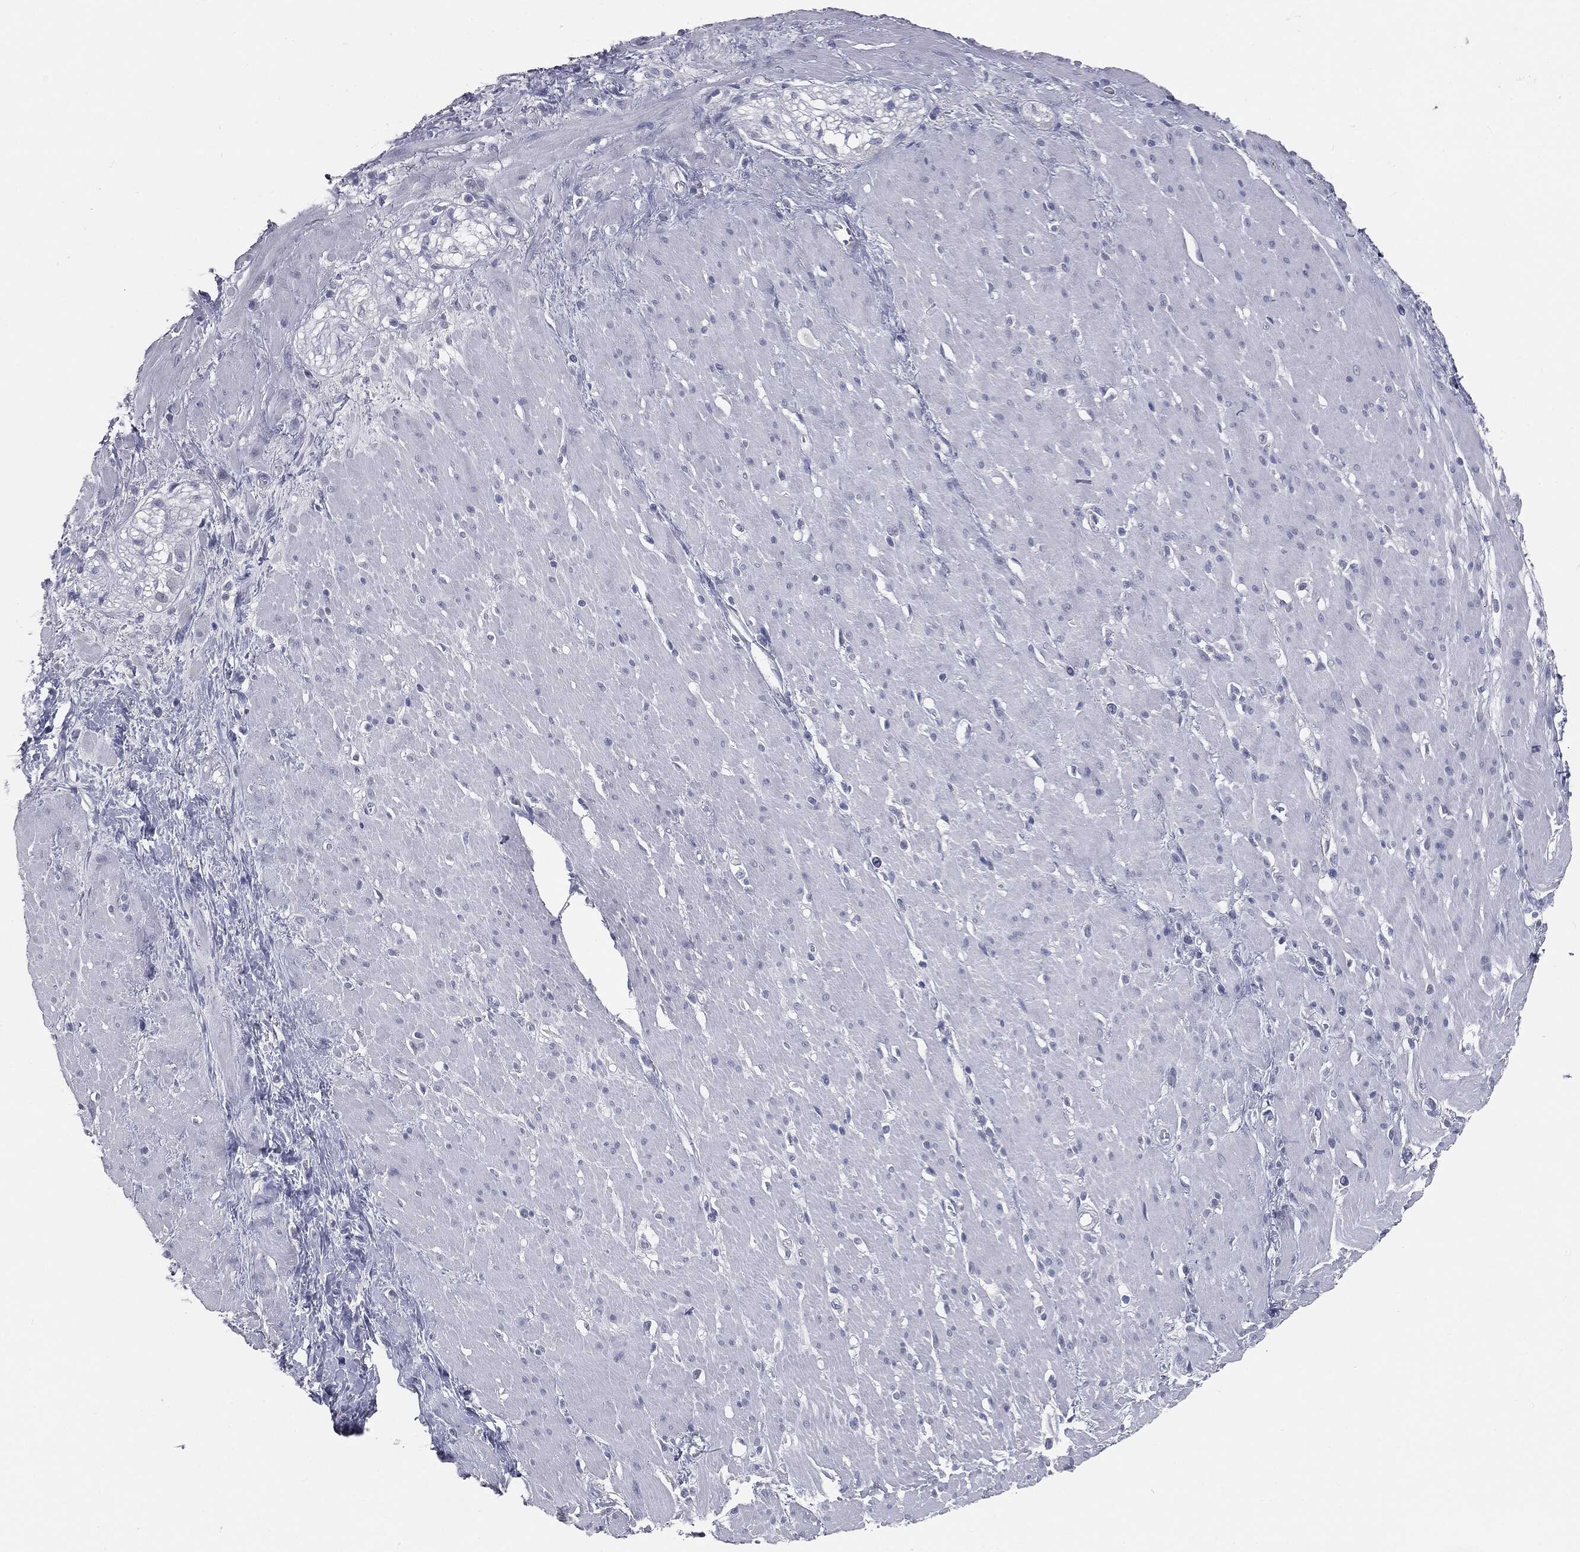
{"staining": {"intensity": "negative", "quantity": "none", "location": "none"}, "tissue": "smooth muscle", "cell_type": "Smooth muscle cells", "image_type": "normal", "snomed": [{"axis": "morphology", "description": "Normal tissue, NOS"}, {"axis": "topography", "description": "Soft tissue"}, {"axis": "topography", "description": "Smooth muscle"}], "caption": "Protein analysis of benign smooth muscle reveals no significant expression in smooth muscle cells. (Immunohistochemistry, brightfield microscopy, high magnification).", "gene": "PRAME", "patient": {"sex": "male", "age": 72}}